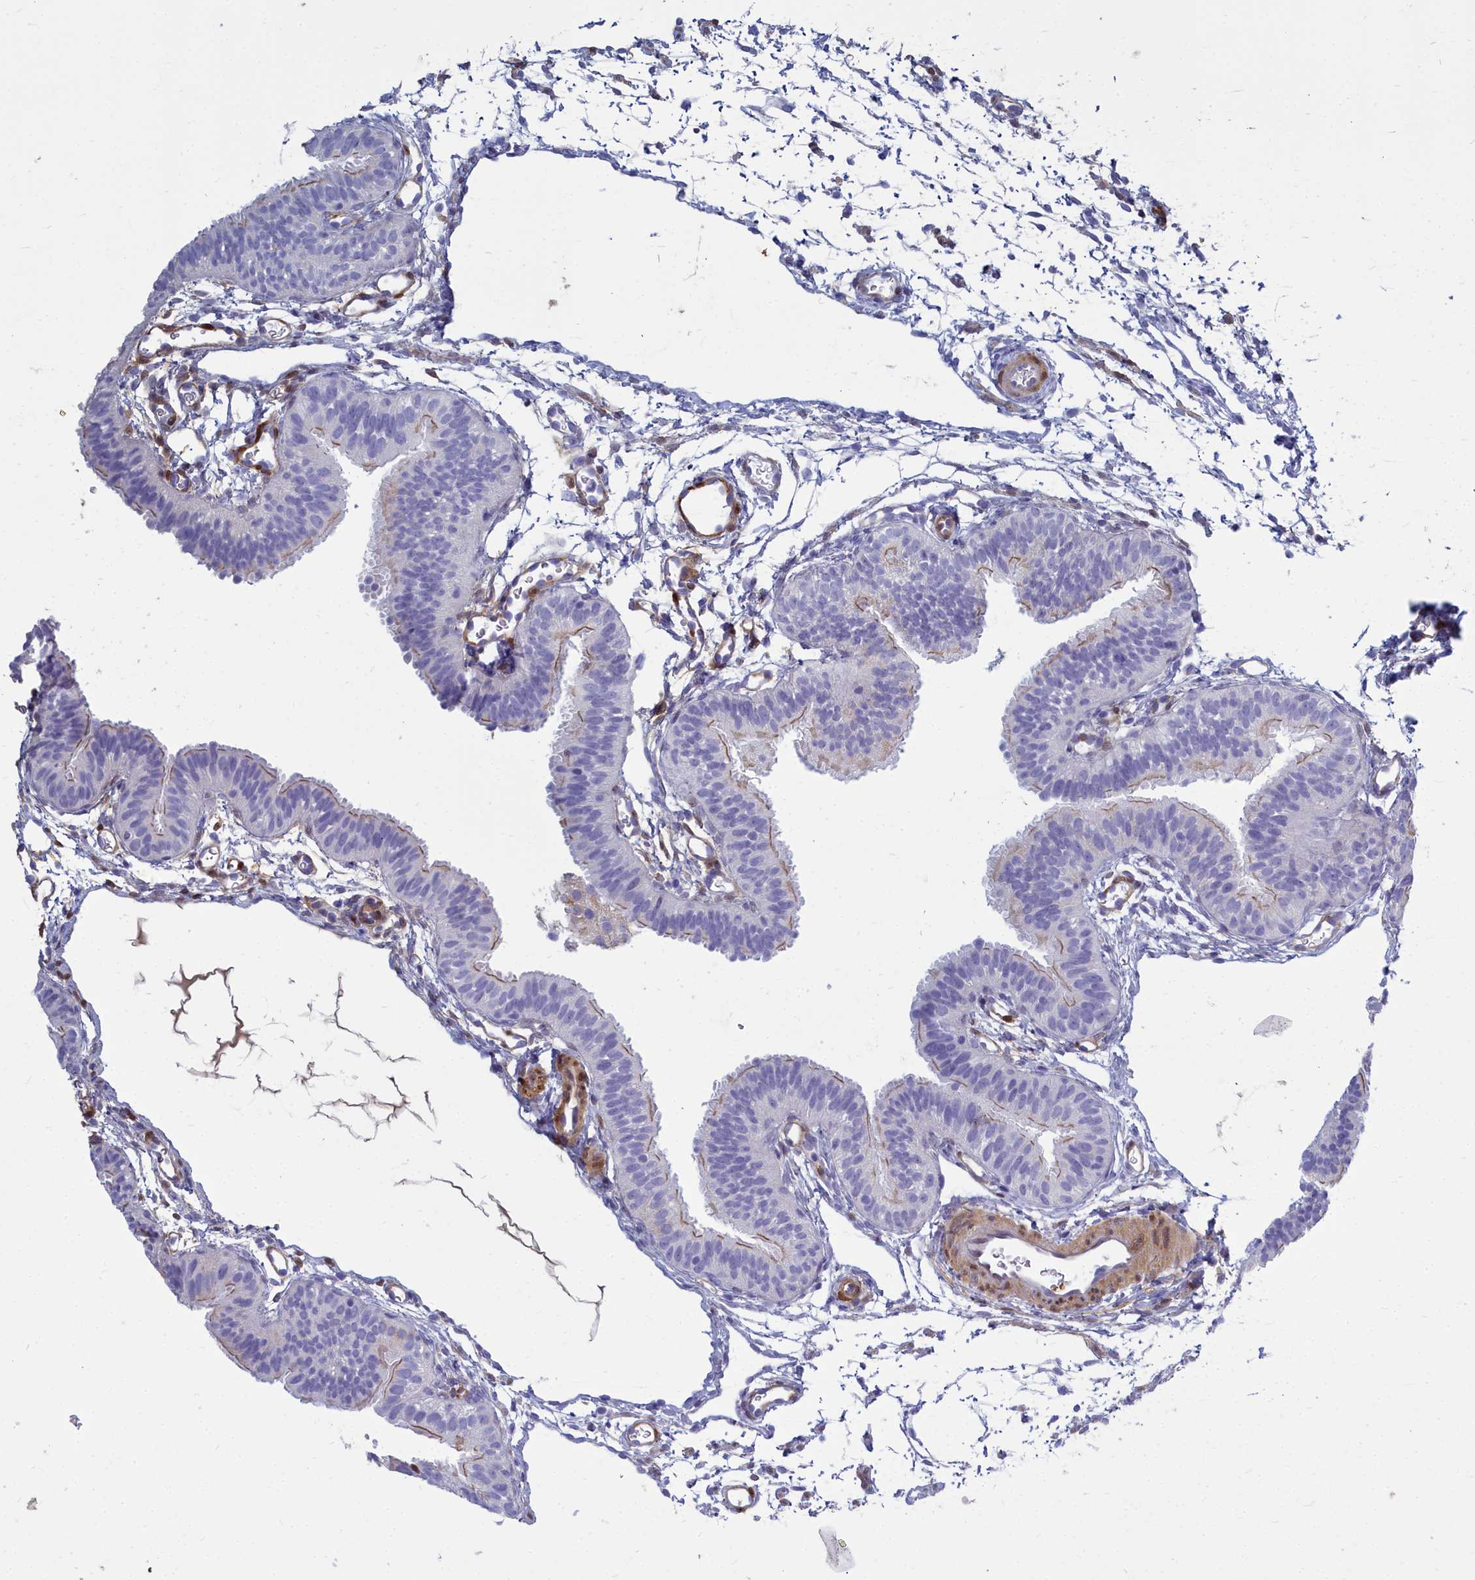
{"staining": {"intensity": "moderate", "quantity": "<25%", "location": "cytoplasmic/membranous"}, "tissue": "fallopian tube", "cell_type": "Glandular cells", "image_type": "normal", "snomed": [{"axis": "morphology", "description": "Normal tissue, NOS"}, {"axis": "topography", "description": "Fallopian tube"}], "caption": "This image shows immunohistochemistry (IHC) staining of unremarkable human fallopian tube, with low moderate cytoplasmic/membranous positivity in approximately <25% of glandular cells.", "gene": "PPP1R14A", "patient": {"sex": "female", "age": 35}}